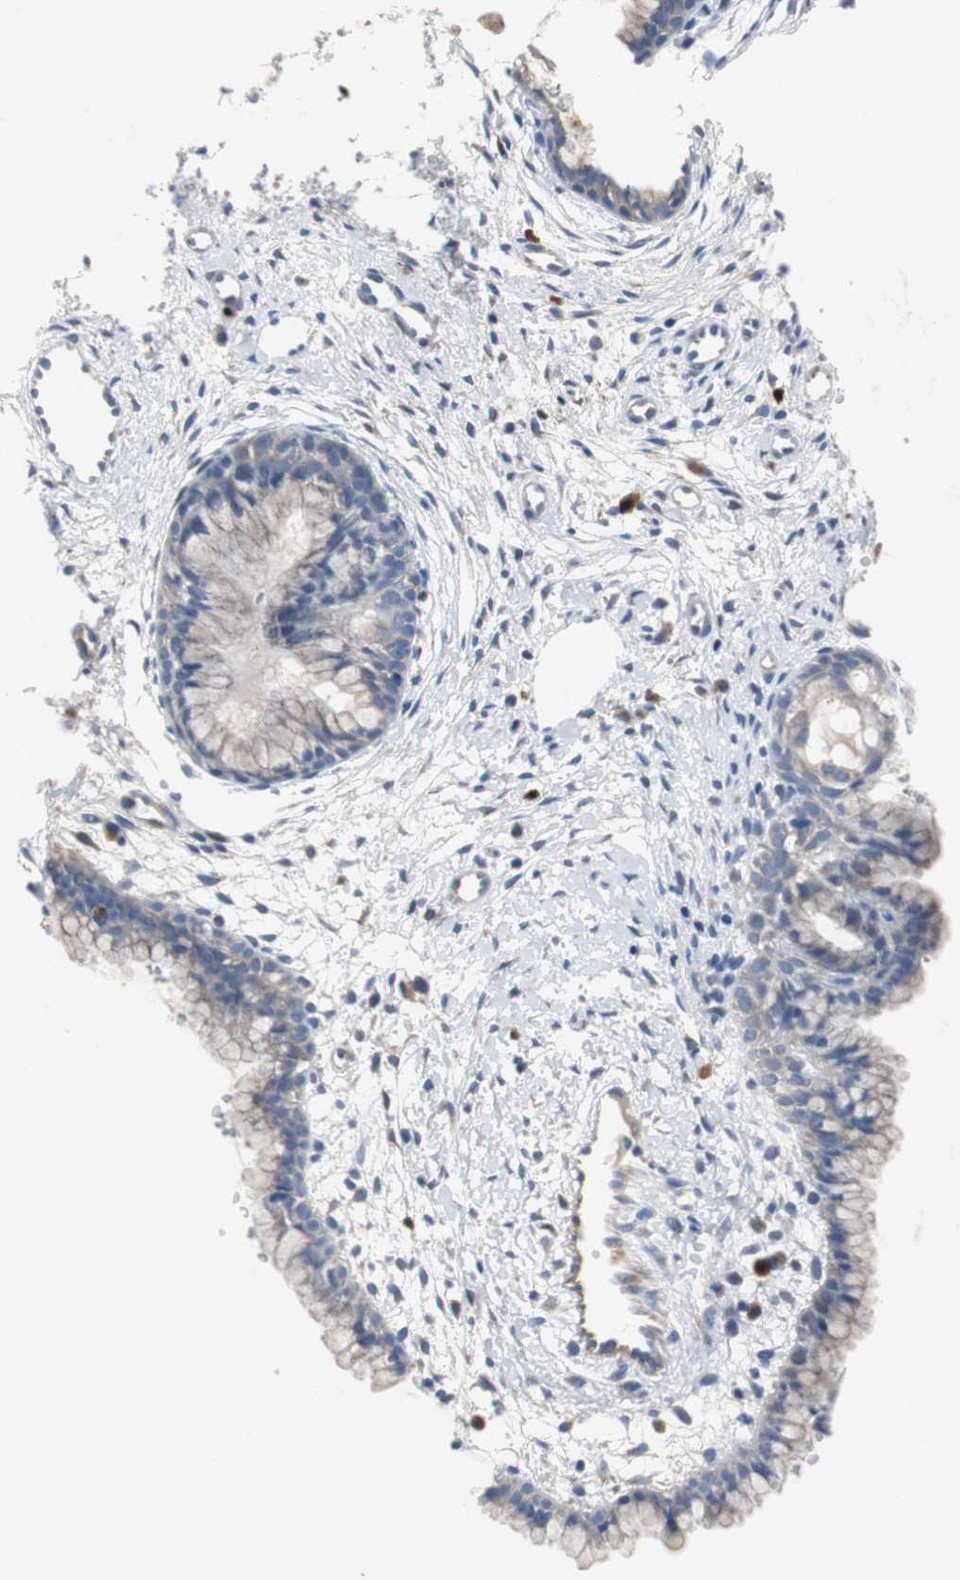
{"staining": {"intensity": "weak", "quantity": ">75%", "location": "cytoplasmic/membranous"}, "tissue": "cervix", "cell_type": "Glandular cells", "image_type": "normal", "snomed": [{"axis": "morphology", "description": "Normal tissue, NOS"}, {"axis": "topography", "description": "Cervix"}], "caption": "A micrograph showing weak cytoplasmic/membranous expression in about >75% of glandular cells in normal cervix, as visualized by brown immunohistochemical staining.", "gene": "CALB2", "patient": {"sex": "female", "age": 39}}